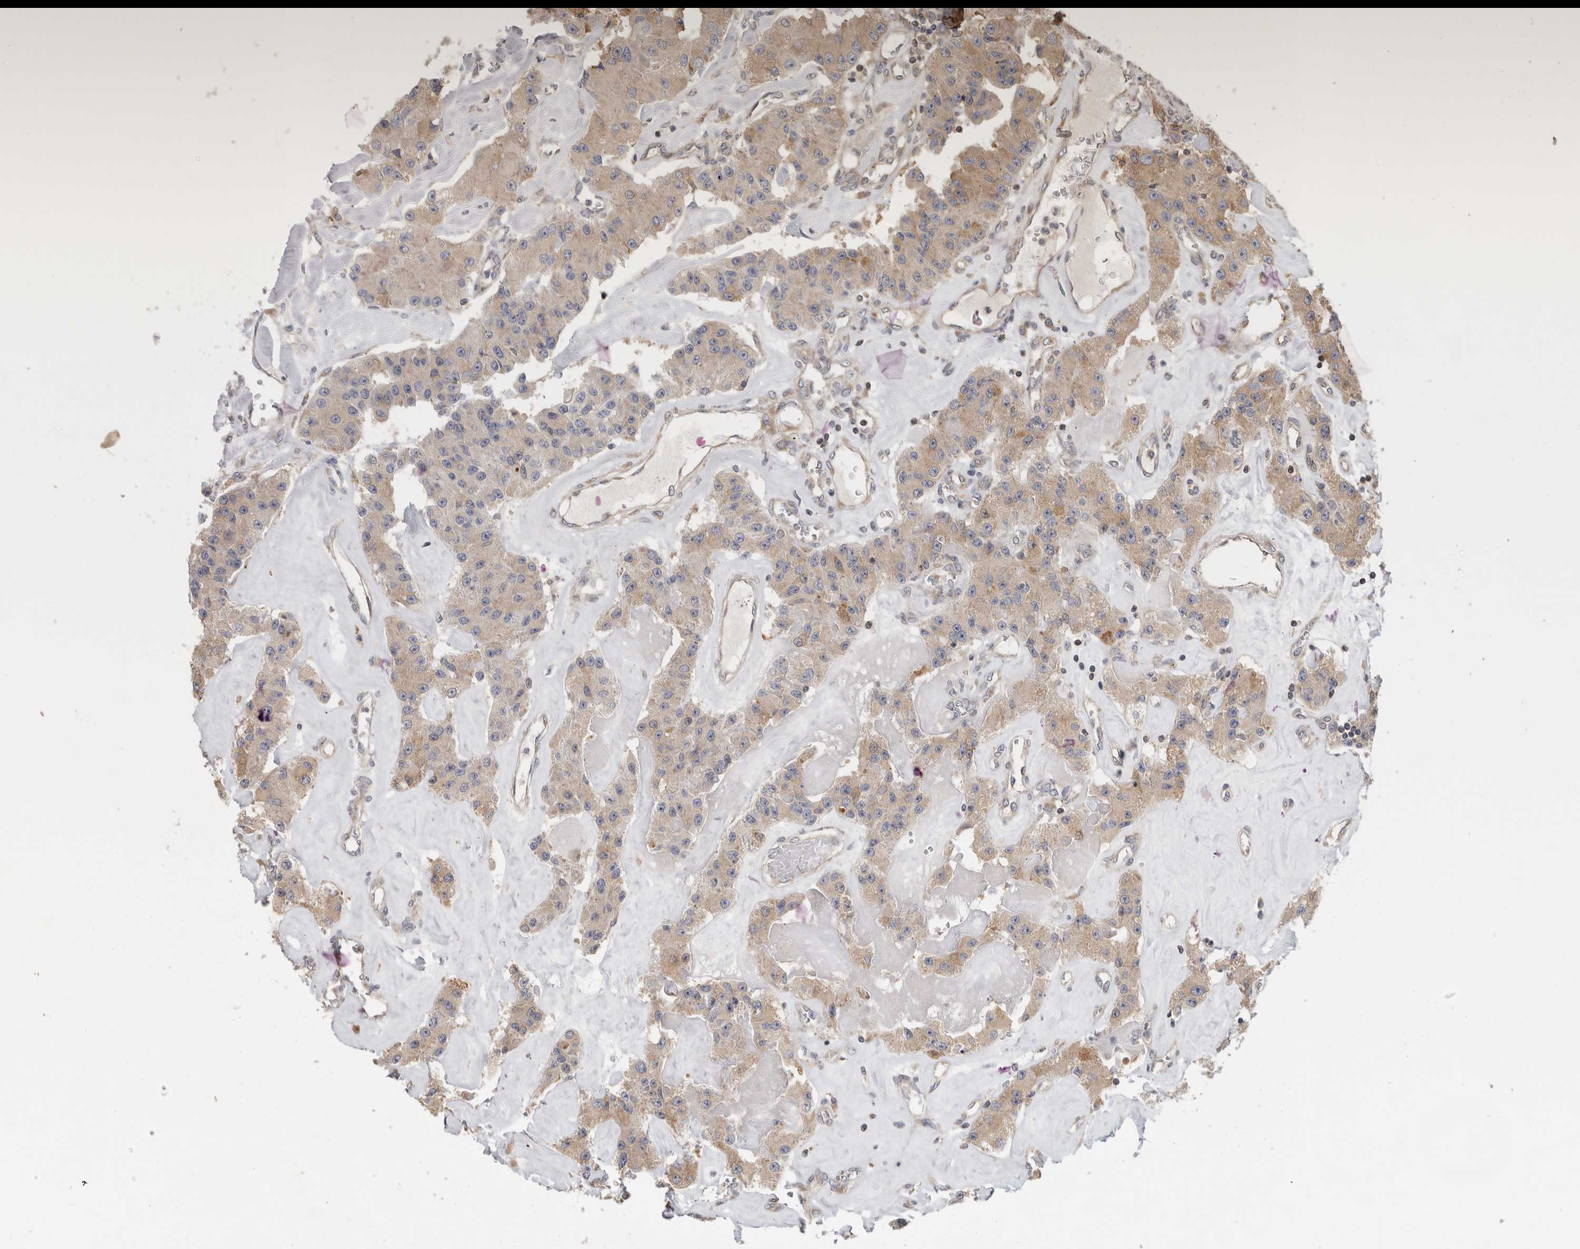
{"staining": {"intensity": "moderate", "quantity": "25%-75%", "location": "cytoplasmic/membranous"}, "tissue": "carcinoid", "cell_type": "Tumor cells", "image_type": "cancer", "snomed": [{"axis": "morphology", "description": "Carcinoid, malignant, NOS"}, {"axis": "topography", "description": "Pancreas"}], "caption": "Tumor cells show medium levels of moderate cytoplasmic/membranous positivity in approximately 25%-75% of cells in human carcinoid.", "gene": "PARP6", "patient": {"sex": "male", "age": 41}}